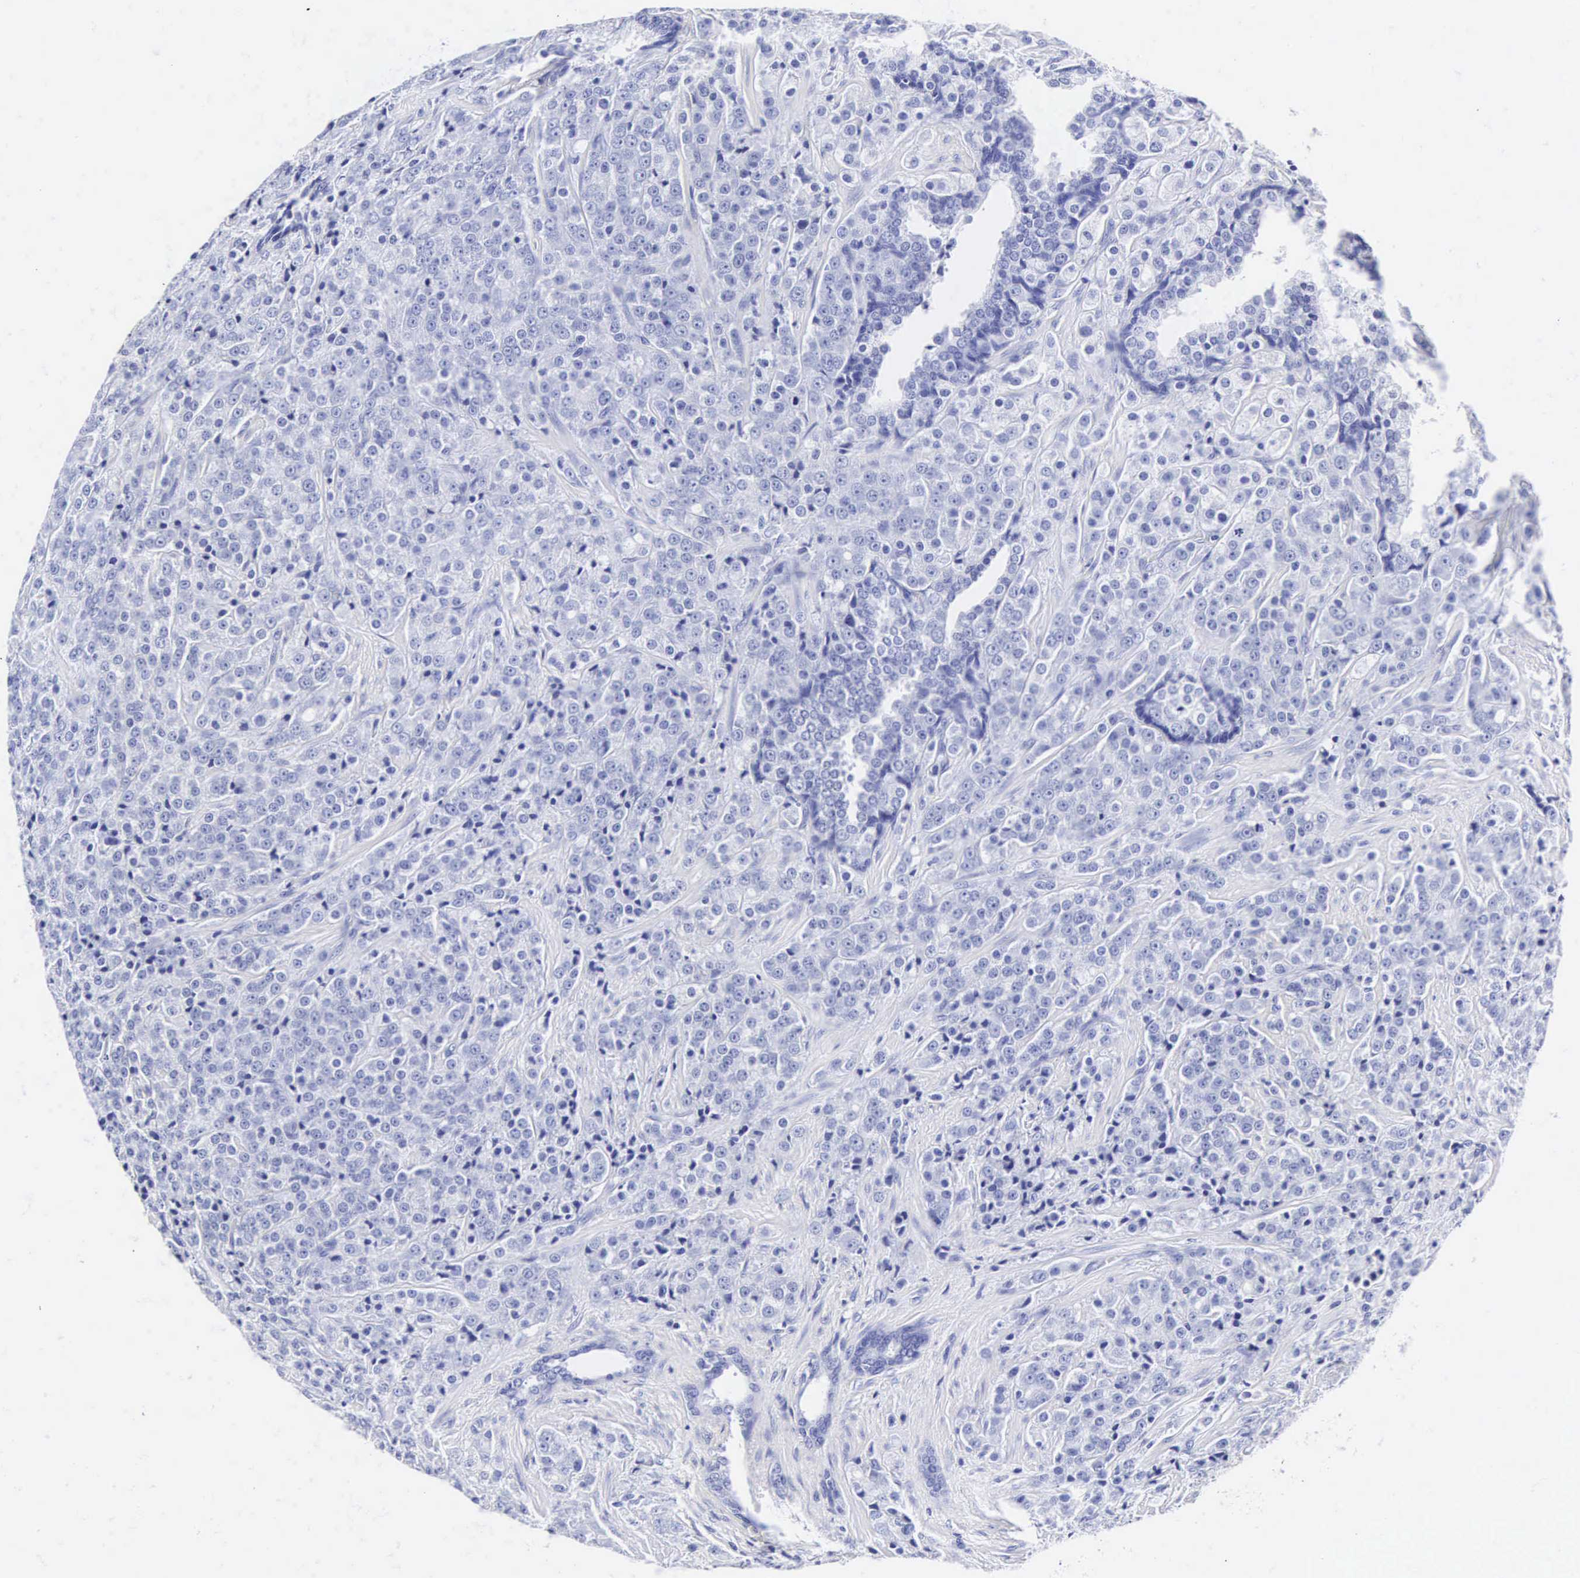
{"staining": {"intensity": "negative", "quantity": "none", "location": "none"}, "tissue": "prostate cancer", "cell_type": "Tumor cells", "image_type": "cancer", "snomed": [{"axis": "morphology", "description": "Adenocarcinoma, Medium grade"}, {"axis": "topography", "description": "Prostate"}], "caption": "This is a histopathology image of immunohistochemistry (IHC) staining of prostate cancer (medium-grade adenocarcinoma), which shows no positivity in tumor cells.", "gene": "INS", "patient": {"sex": "male", "age": 70}}